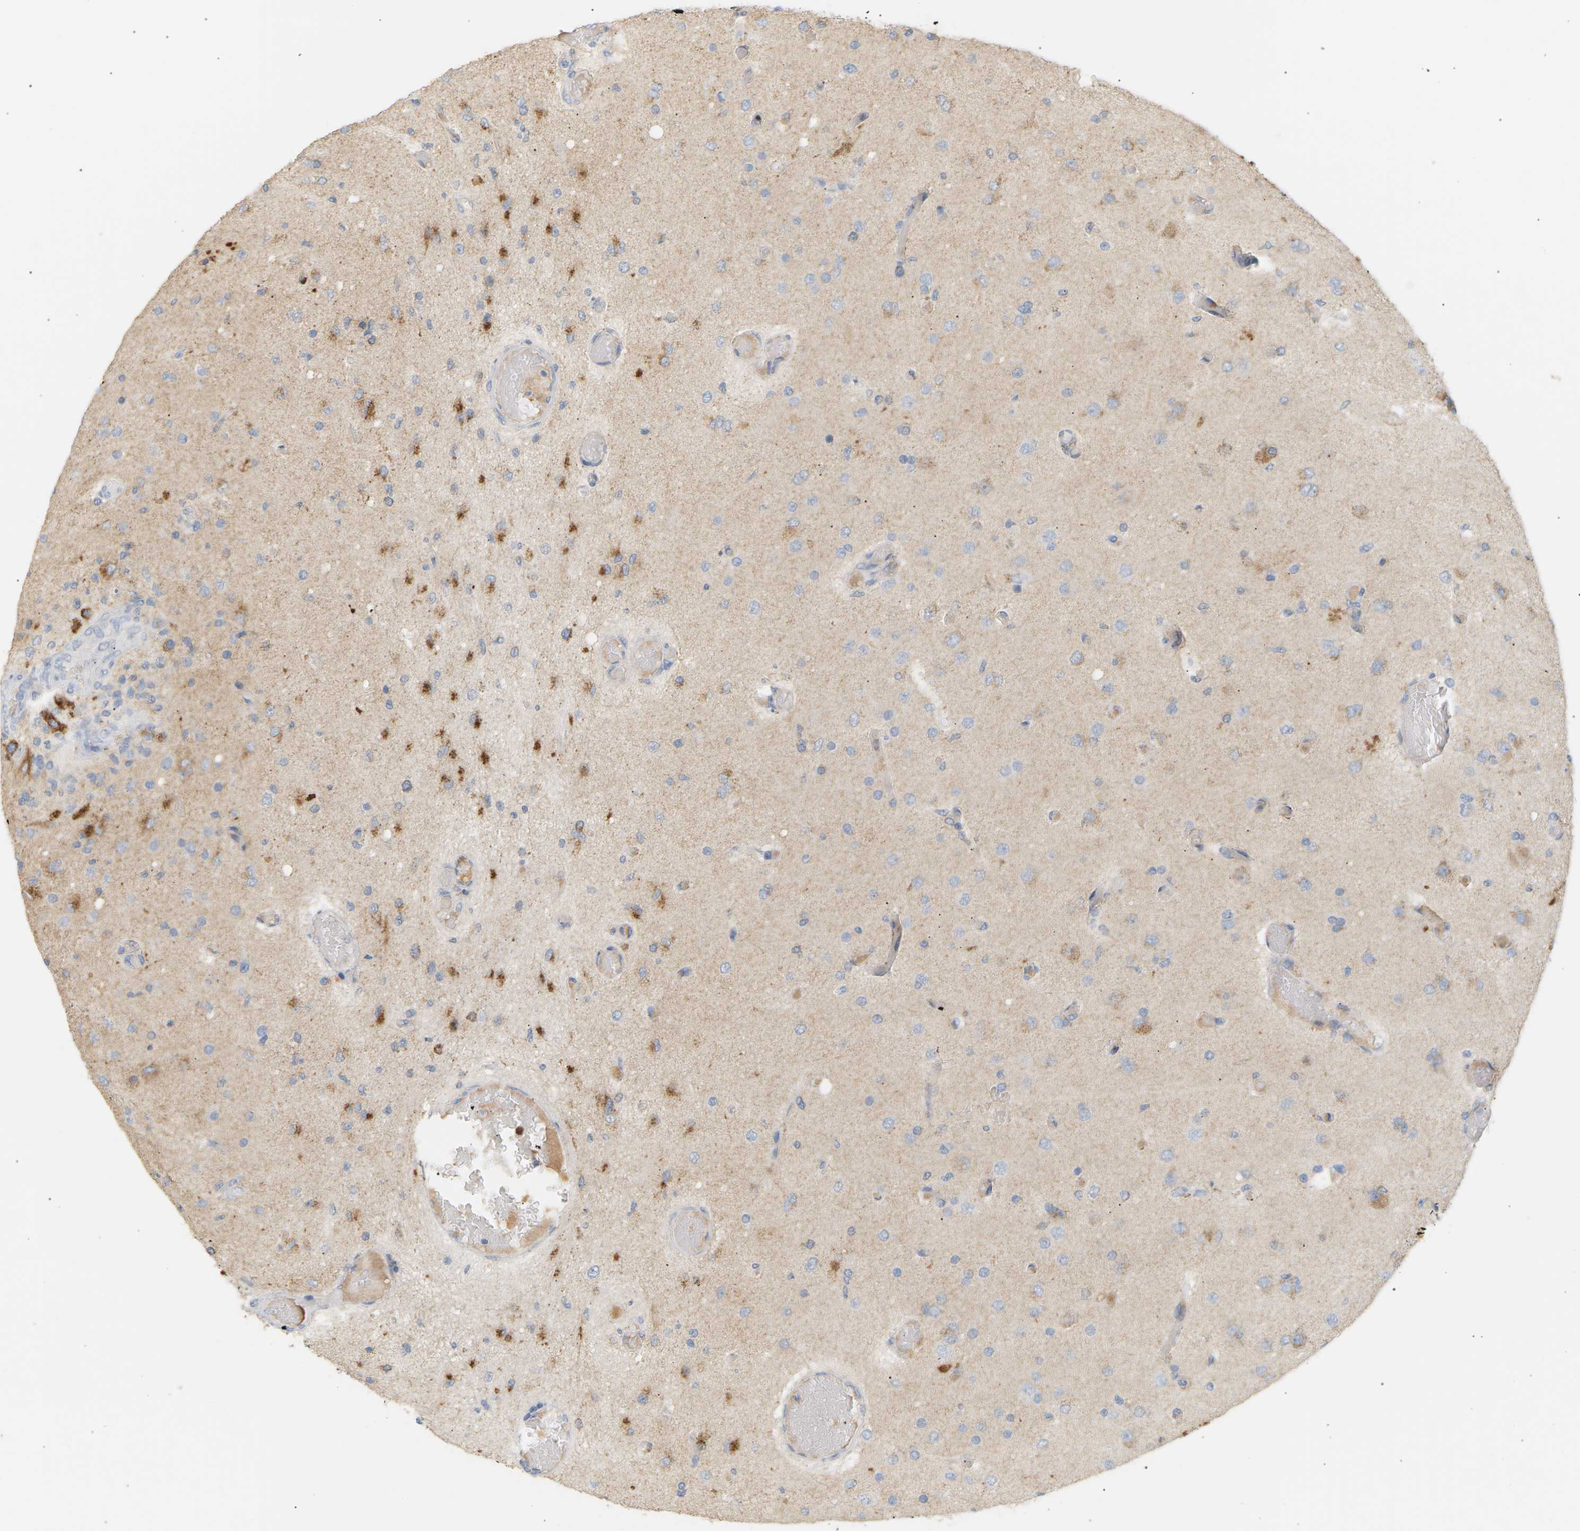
{"staining": {"intensity": "strong", "quantity": "<25%", "location": "cytoplasmic/membranous"}, "tissue": "glioma", "cell_type": "Tumor cells", "image_type": "cancer", "snomed": [{"axis": "morphology", "description": "Normal tissue, NOS"}, {"axis": "morphology", "description": "Glioma, malignant, High grade"}, {"axis": "topography", "description": "Cerebral cortex"}], "caption": "Immunohistochemical staining of glioma reveals medium levels of strong cytoplasmic/membranous protein staining in approximately <25% of tumor cells.", "gene": "CLU", "patient": {"sex": "male", "age": 77}}